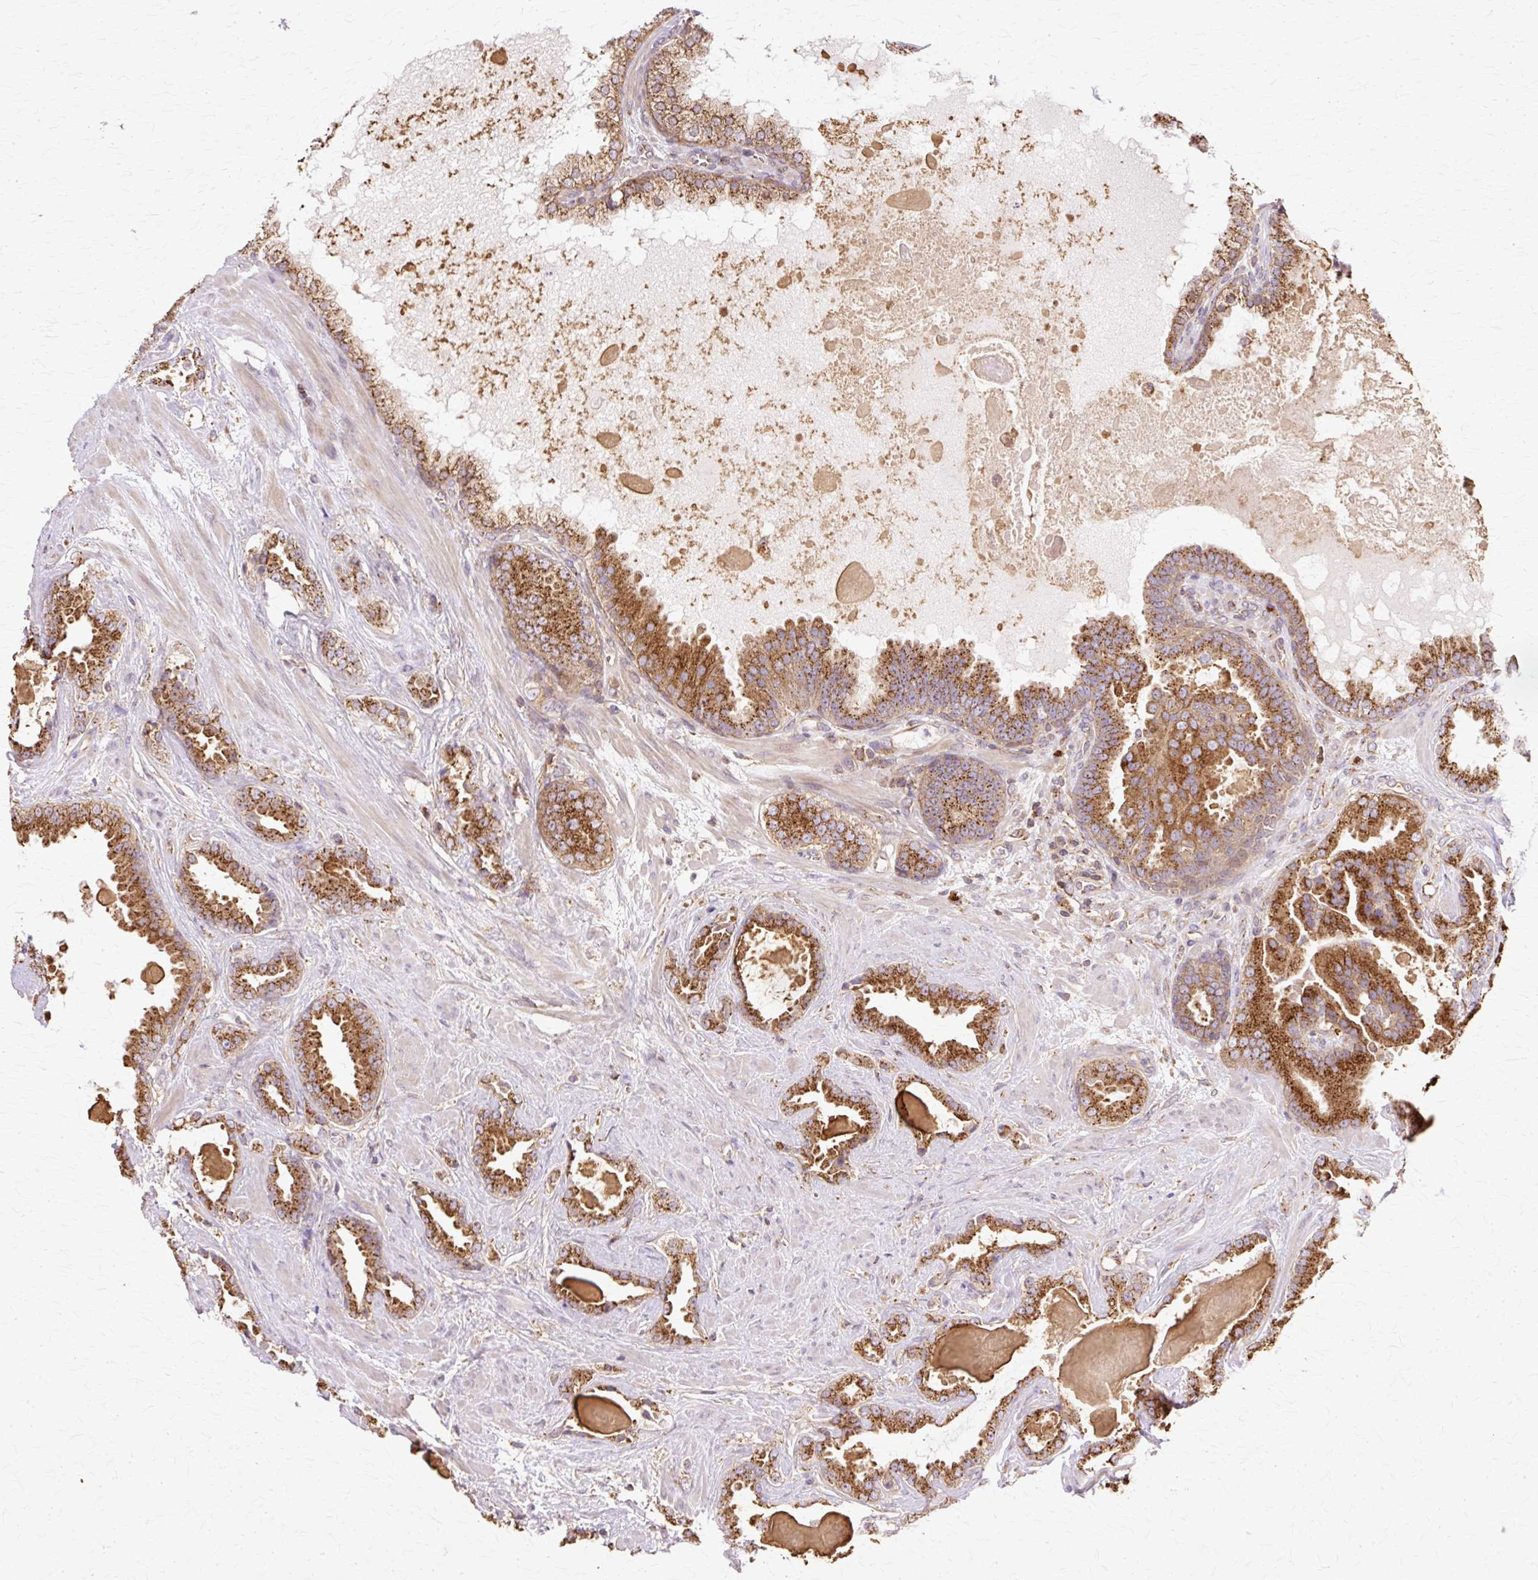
{"staining": {"intensity": "strong", "quantity": ">75%", "location": "cytoplasmic/membranous"}, "tissue": "prostate cancer", "cell_type": "Tumor cells", "image_type": "cancer", "snomed": [{"axis": "morphology", "description": "Adenocarcinoma, Low grade"}, {"axis": "topography", "description": "Prostate"}], "caption": "High-magnification brightfield microscopy of prostate cancer (adenocarcinoma (low-grade)) stained with DAB (brown) and counterstained with hematoxylin (blue). tumor cells exhibit strong cytoplasmic/membranous positivity is identified in about>75% of cells. The protein of interest is stained brown, and the nuclei are stained in blue (DAB (3,3'-diaminobenzidine) IHC with brightfield microscopy, high magnification).", "gene": "COPB1", "patient": {"sex": "male", "age": 62}}